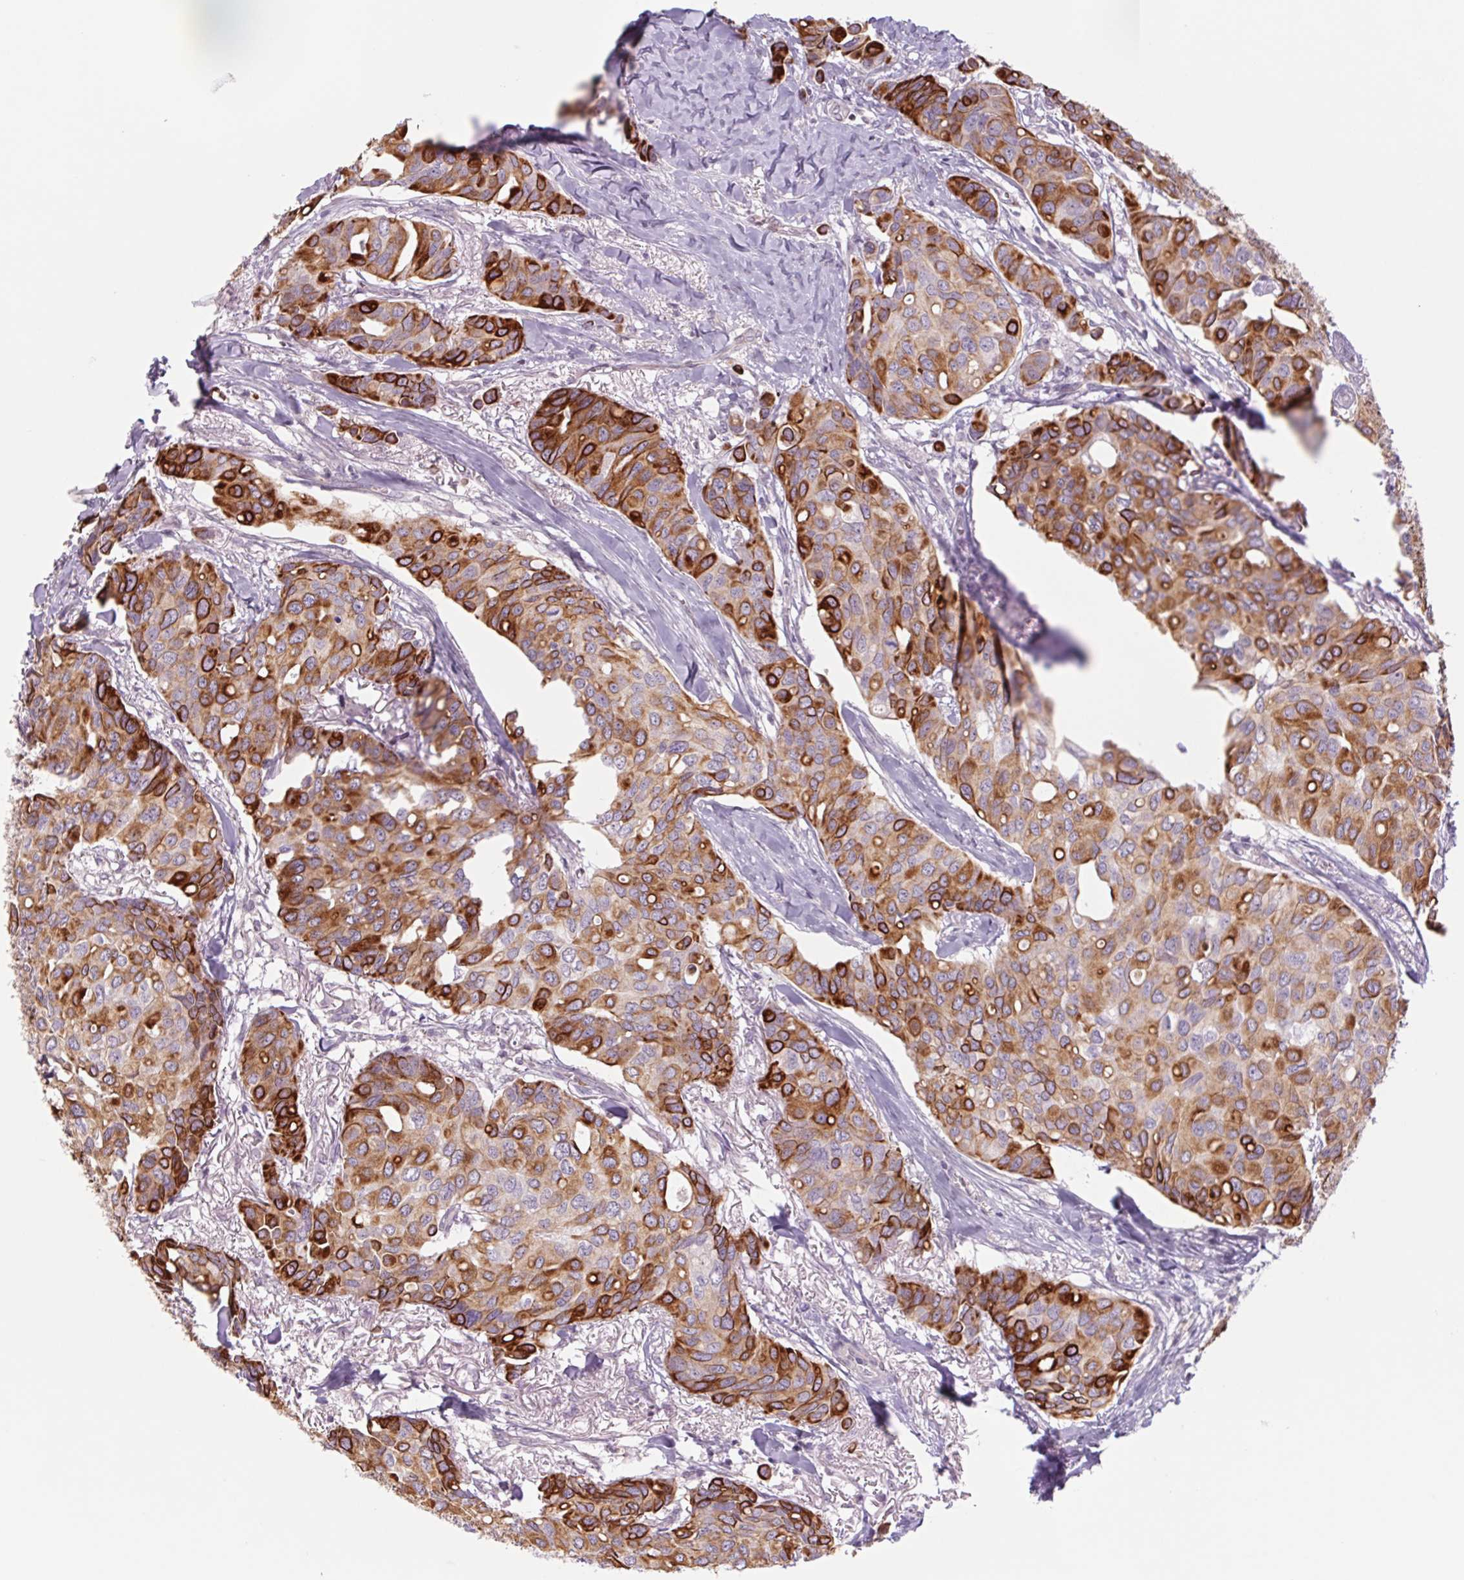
{"staining": {"intensity": "strong", "quantity": "25%-75%", "location": "cytoplasmic/membranous"}, "tissue": "breast cancer", "cell_type": "Tumor cells", "image_type": "cancer", "snomed": [{"axis": "morphology", "description": "Duct carcinoma"}, {"axis": "topography", "description": "Breast"}], "caption": "Strong cytoplasmic/membranous staining is present in about 25%-75% of tumor cells in breast infiltrating ductal carcinoma.", "gene": "MS4A13", "patient": {"sex": "female", "age": 54}}